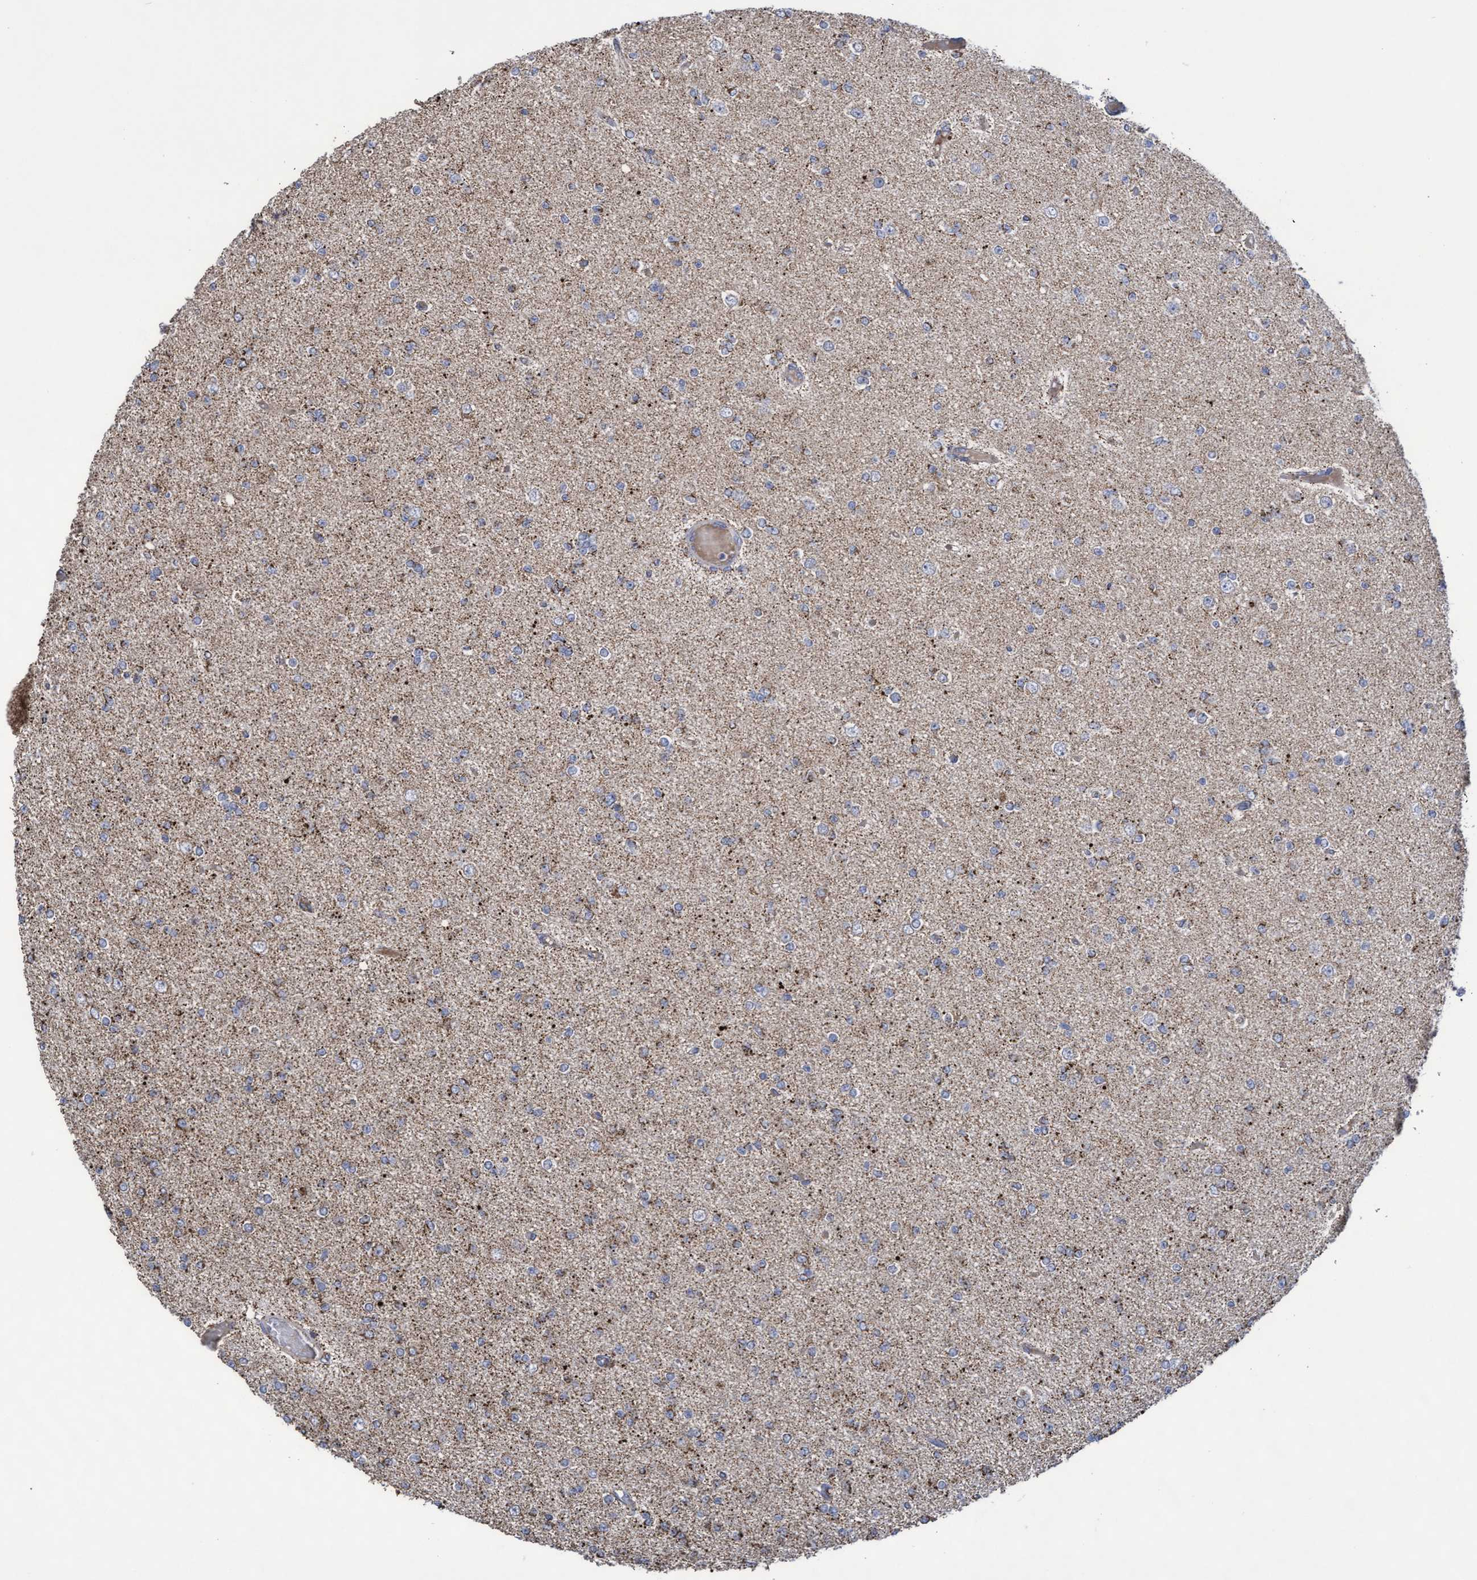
{"staining": {"intensity": "weak", "quantity": "<25%", "location": "cytoplasmic/membranous"}, "tissue": "glioma", "cell_type": "Tumor cells", "image_type": "cancer", "snomed": [{"axis": "morphology", "description": "Glioma, malignant, Low grade"}, {"axis": "topography", "description": "Brain"}], "caption": "Protein analysis of low-grade glioma (malignant) reveals no significant positivity in tumor cells.", "gene": "COBL", "patient": {"sex": "female", "age": 22}}